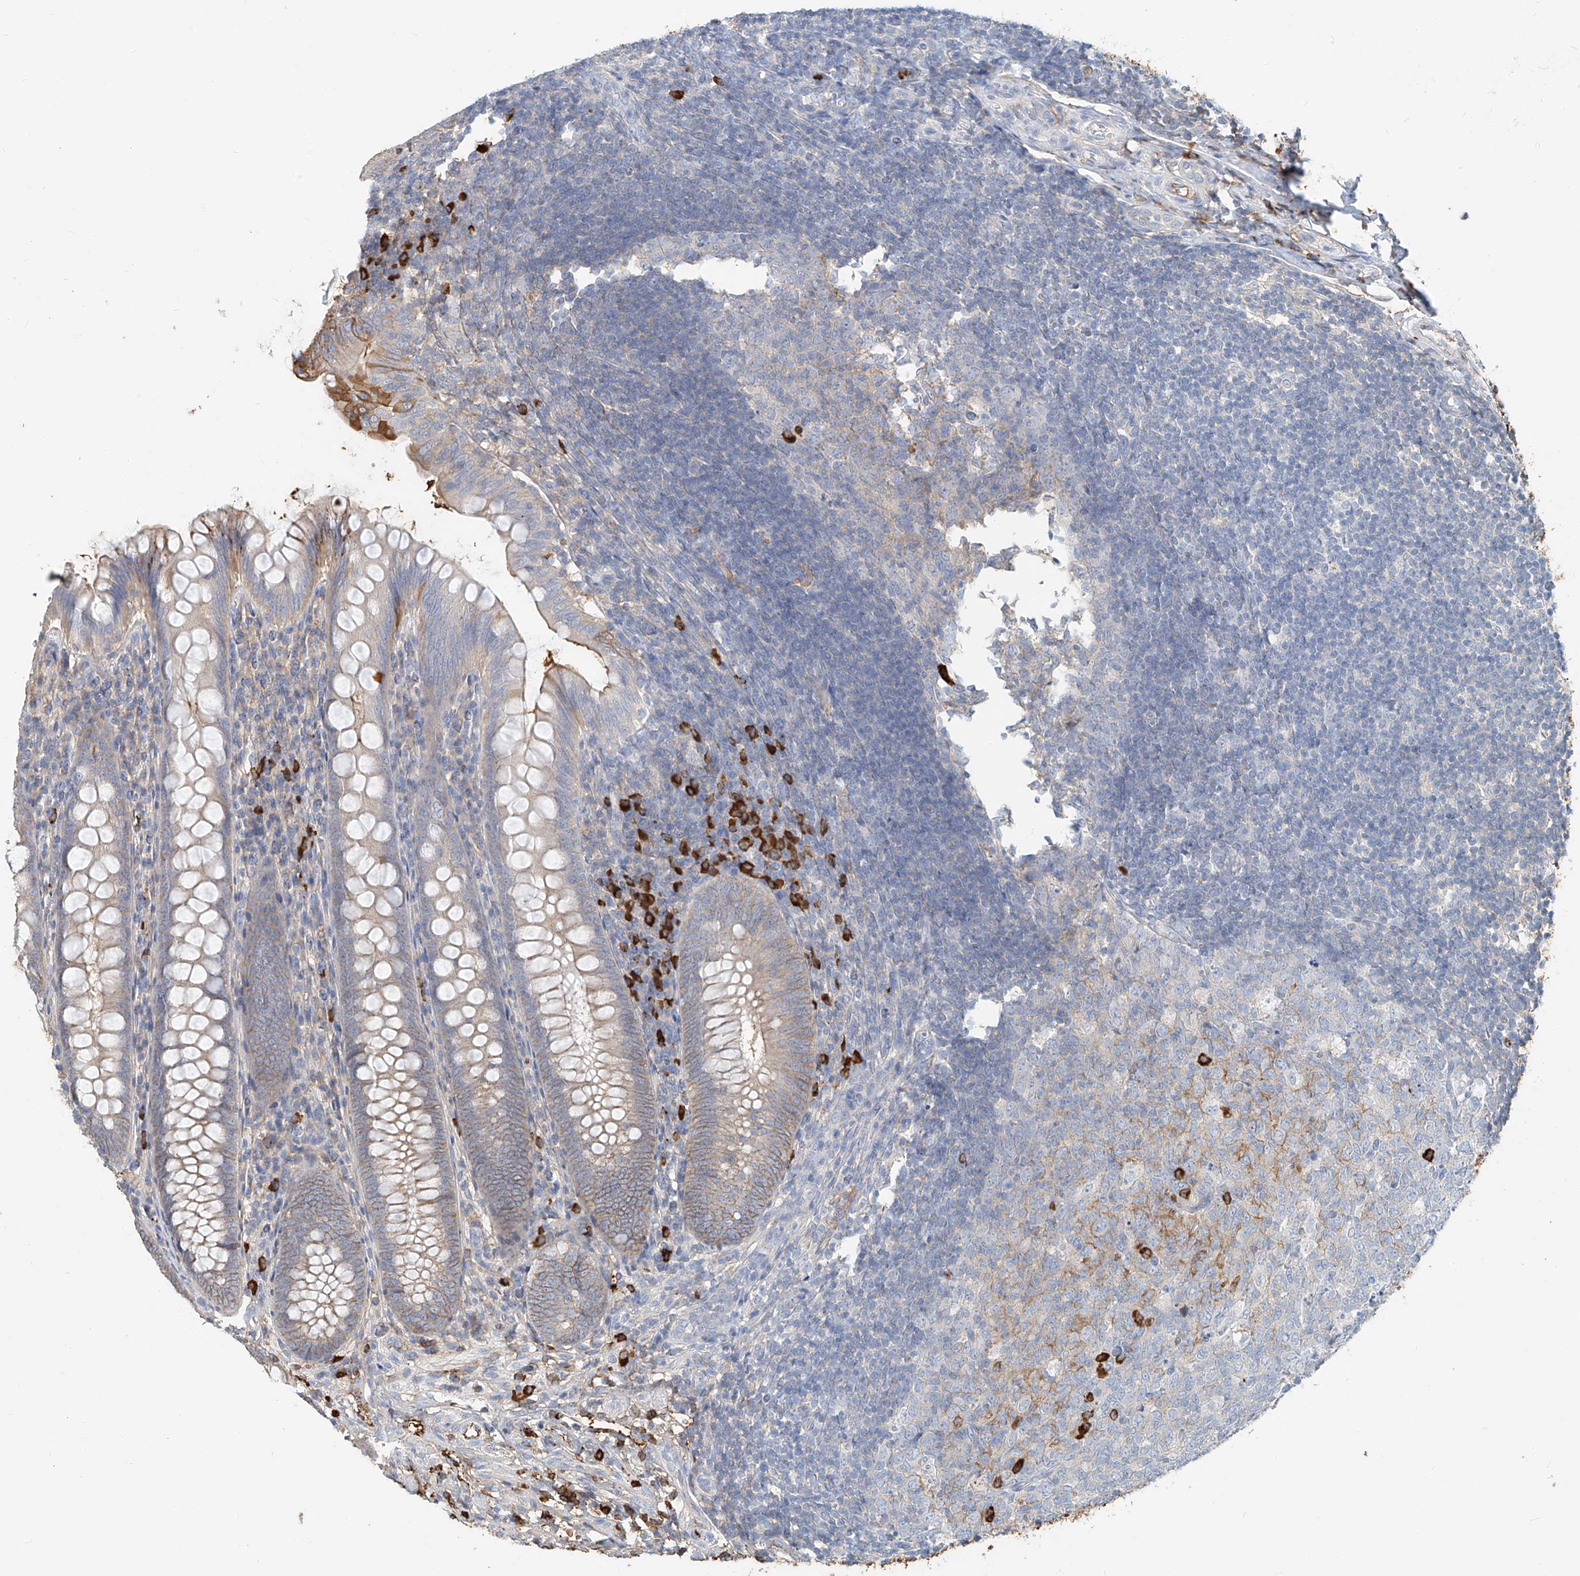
{"staining": {"intensity": "weak", "quantity": "25%-75%", "location": "cytoplasmic/membranous"}, "tissue": "appendix", "cell_type": "Glandular cells", "image_type": "normal", "snomed": [{"axis": "morphology", "description": "Normal tissue, NOS"}, {"axis": "topography", "description": "Appendix"}], "caption": "Appendix stained with a brown dye shows weak cytoplasmic/membranous positive expression in approximately 25%-75% of glandular cells.", "gene": "ZFP30", "patient": {"sex": "male", "age": 14}}